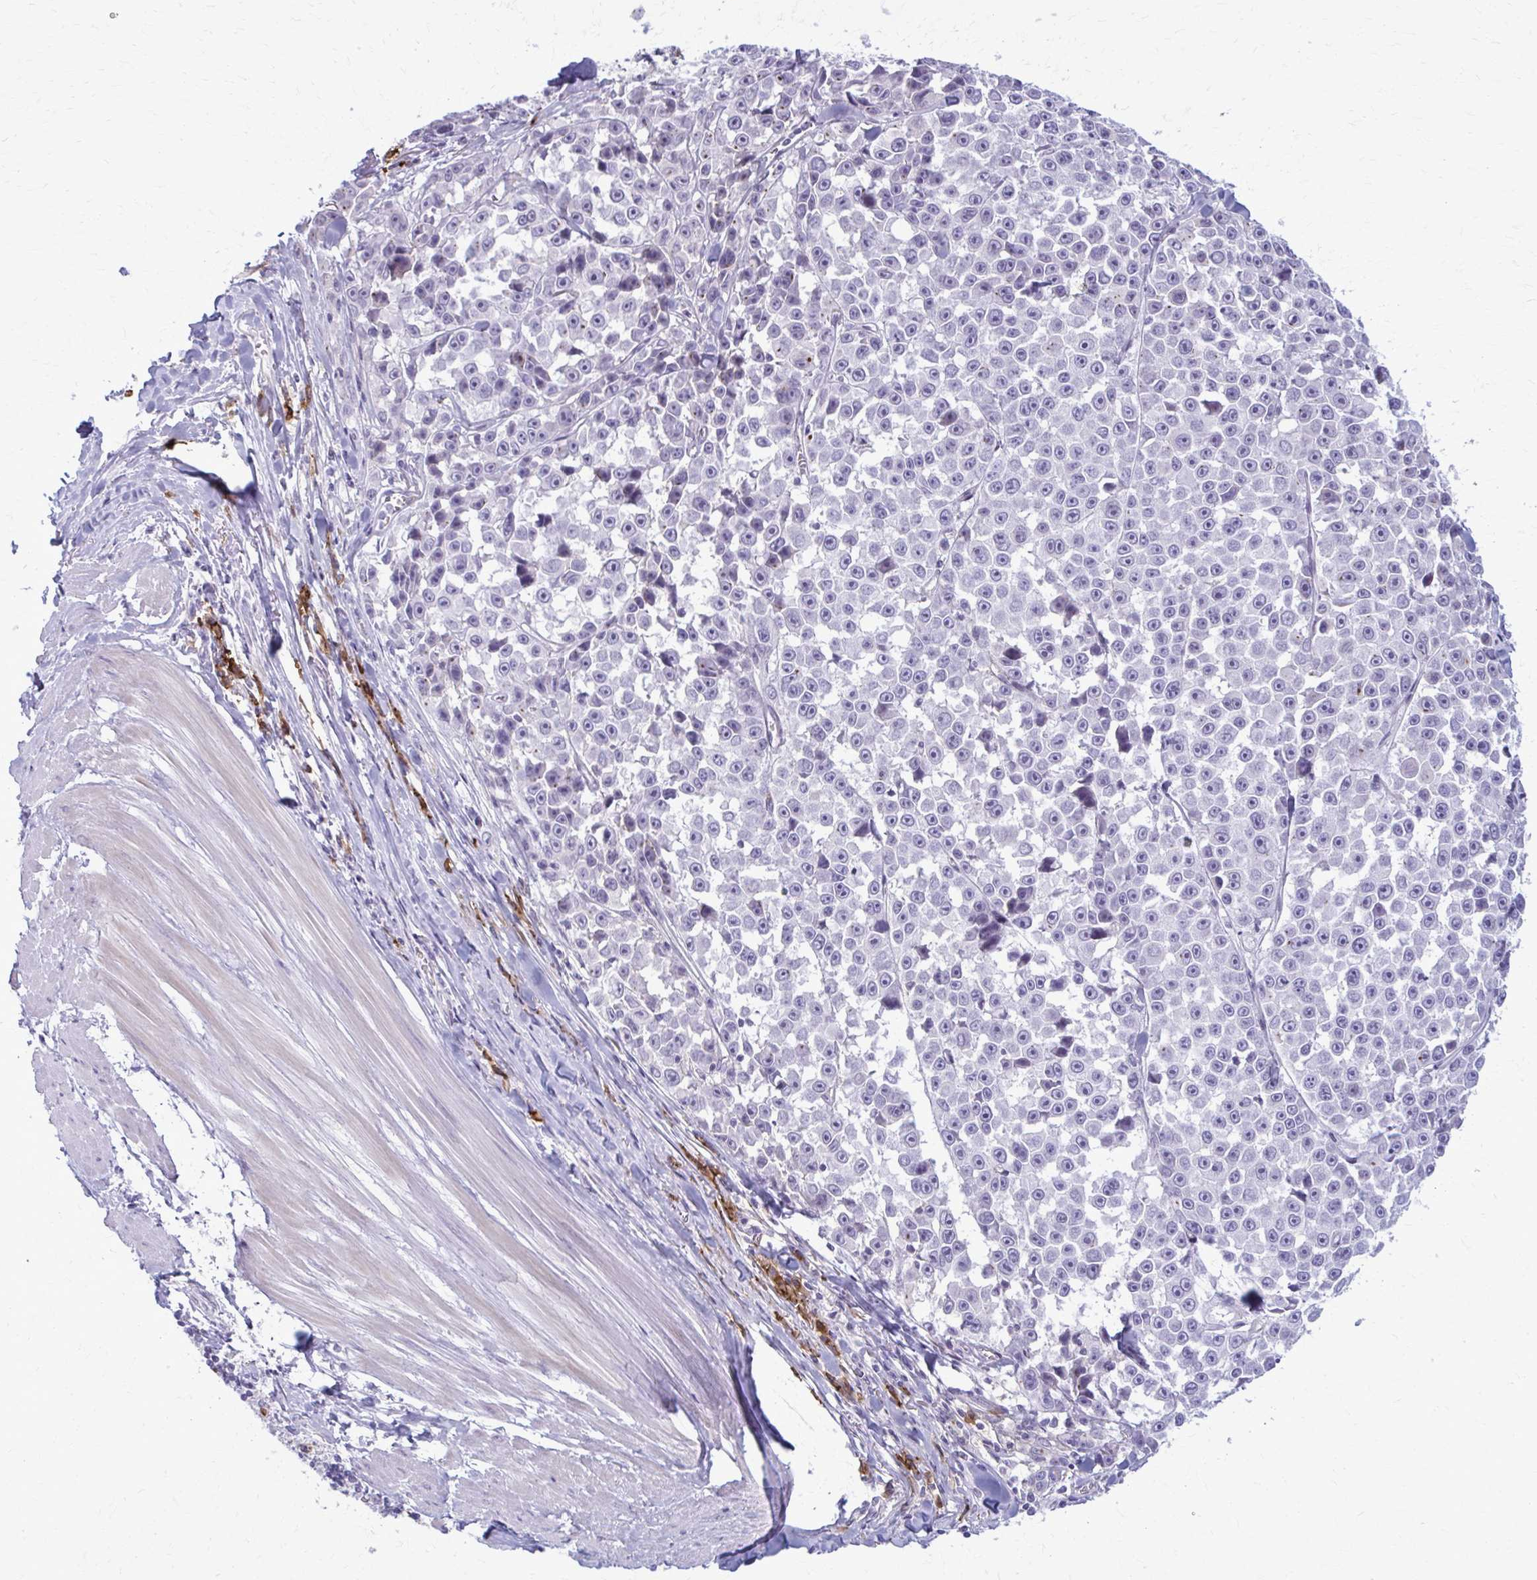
{"staining": {"intensity": "negative", "quantity": "none", "location": "none"}, "tissue": "melanoma", "cell_type": "Tumor cells", "image_type": "cancer", "snomed": [{"axis": "morphology", "description": "Malignant melanoma, NOS"}, {"axis": "topography", "description": "Skin"}], "caption": "IHC histopathology image of neoplastic tissue: melanoma stained with DAB exhibits no significant protein expression in tumor cells.", "gene": "CD38", "patient": {"sex": "female", "age": 66}}